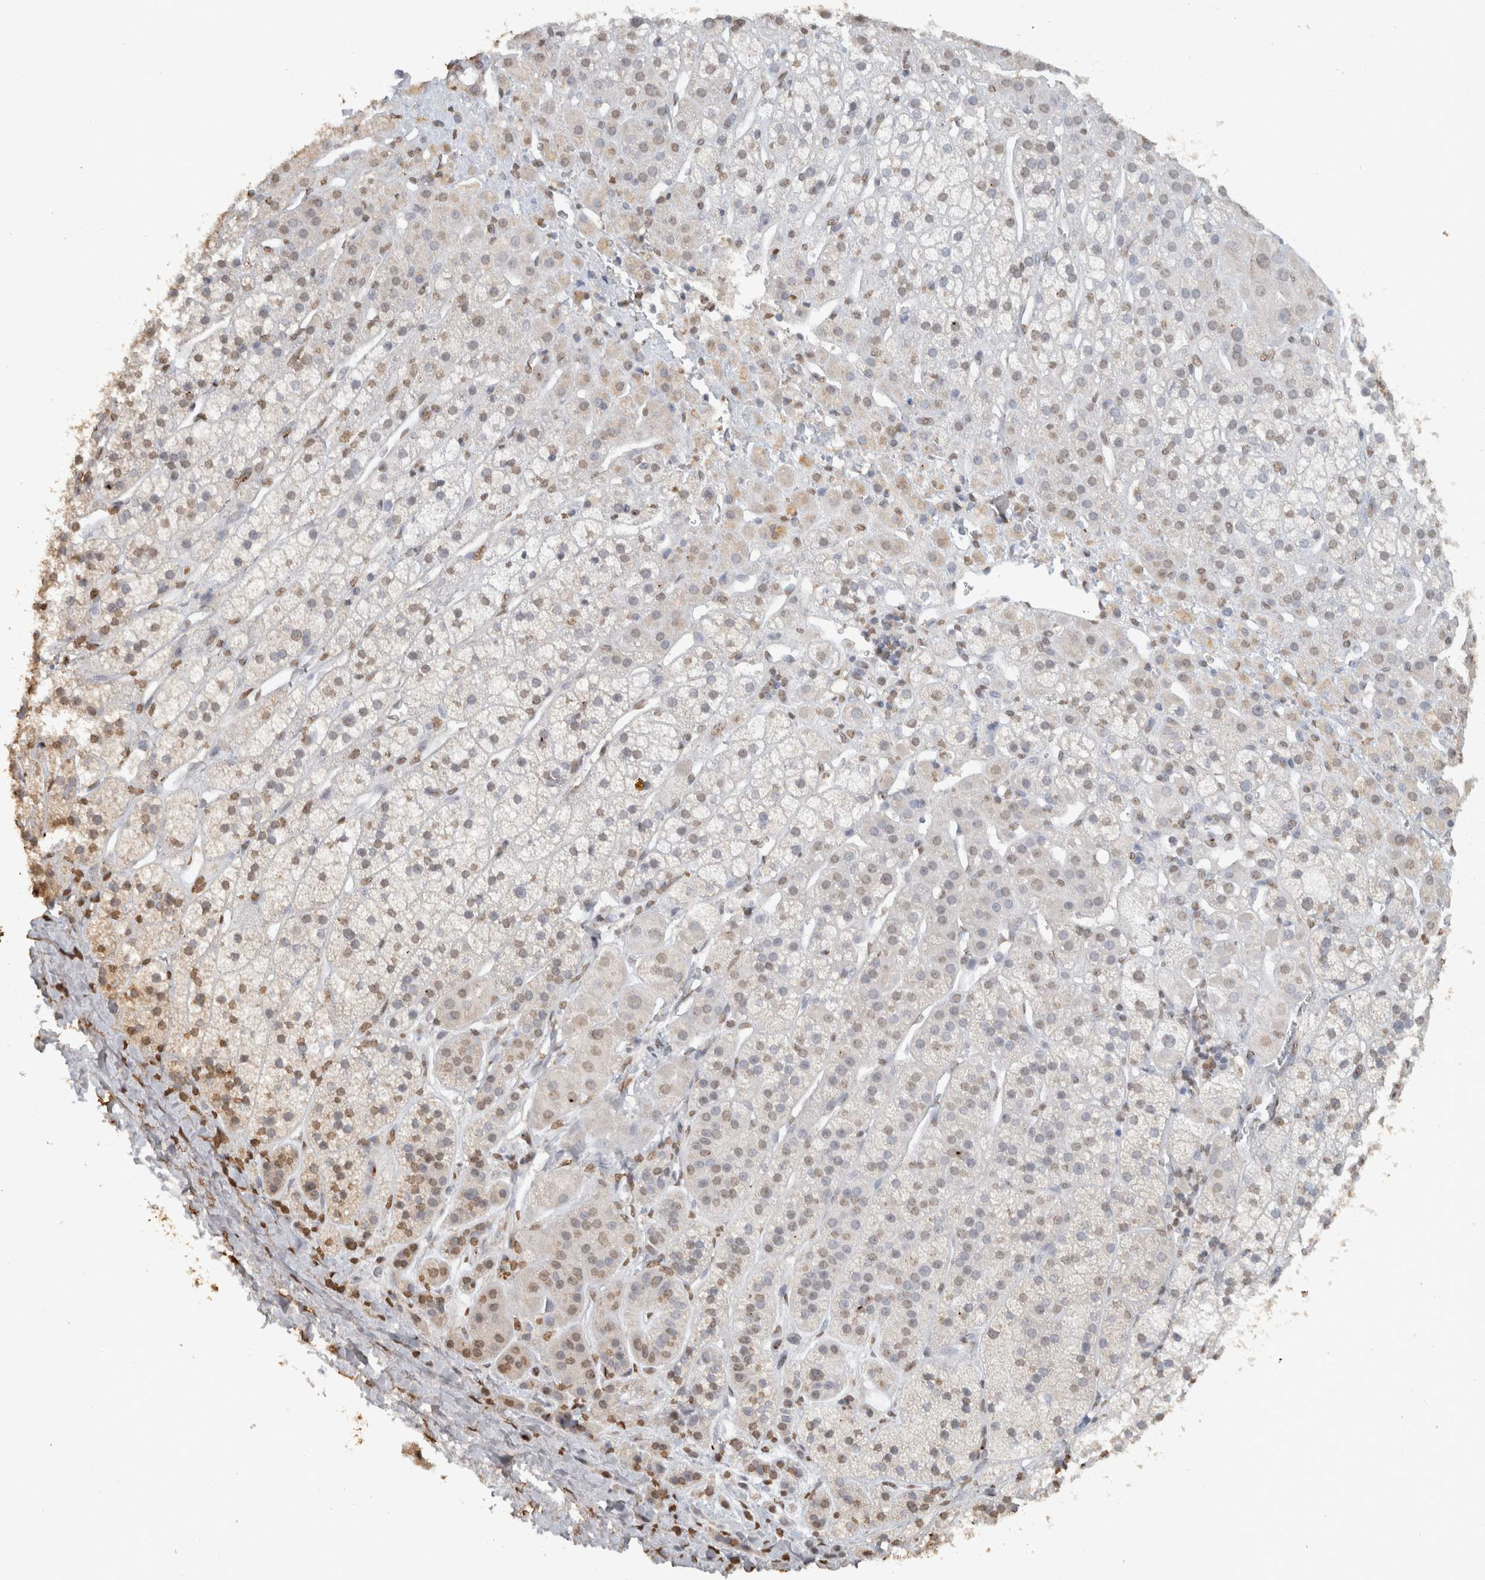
{"staining": {"intensity": "weak", "quantity": "25%-75%", "location": "nuclear"}, "tissue": "adrenal gland", "cell_type": "Glandular cells", "image_type": "normal", "snomed": [{"axis": "morphology", "description": "Normal tissue, NOS"}, {"axis": "topography", "description": "Adrenal gland"}], "caption": "Immunohistochemical staining of benign human adrenal gland demonstrates 25%-75% levels of weak nuclear protein expression in about 25%-75% of glandular cells. Ihc stains the protein in brown and the nuclei are stained blue.", "gene": "HAND2", "patient": {"sex": "male", "age": 56}}